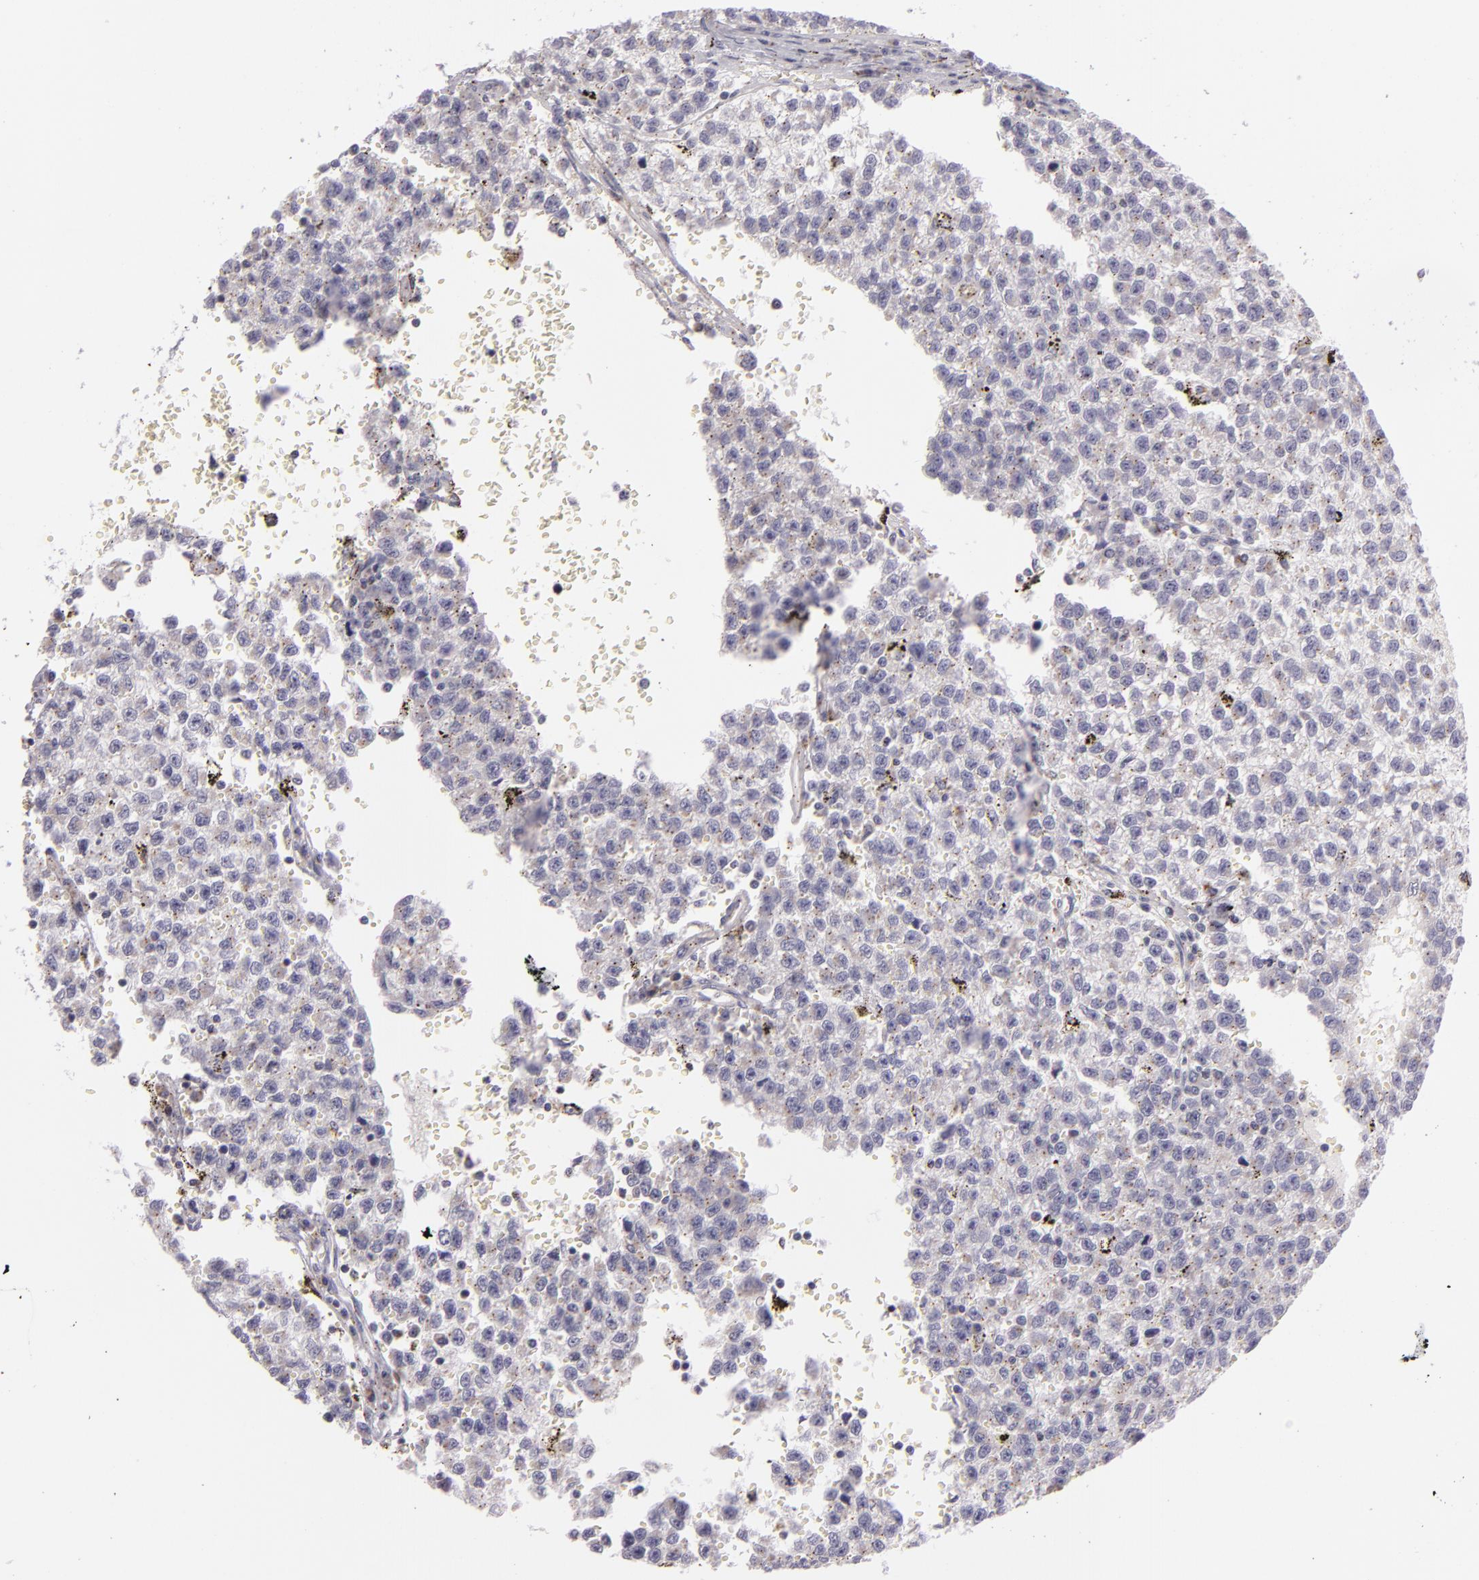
{"staining": {"intensity": "weak", "quantity": "25%-75%", "location": "cytoplasmic/membranous"}, "tissue": "testis cancer", "cell_type": "Tumor cells", "image_type": "cancer", "snomed": [{"axis": "morphology", "description": "Seminoma, NOS"}, {"axis": "topography", "description": "Testis"}], "caption": "Immunohistochemistry (DAB (3,3'-diaminobenzidine)) staining of human testis cancer (seminoma) shows weak cytoplasmic/membranous protein positivity in about 25%-75% of tumor cells.", "gene": "CILK1", "patient": {"sex": "male", "age": 35}}